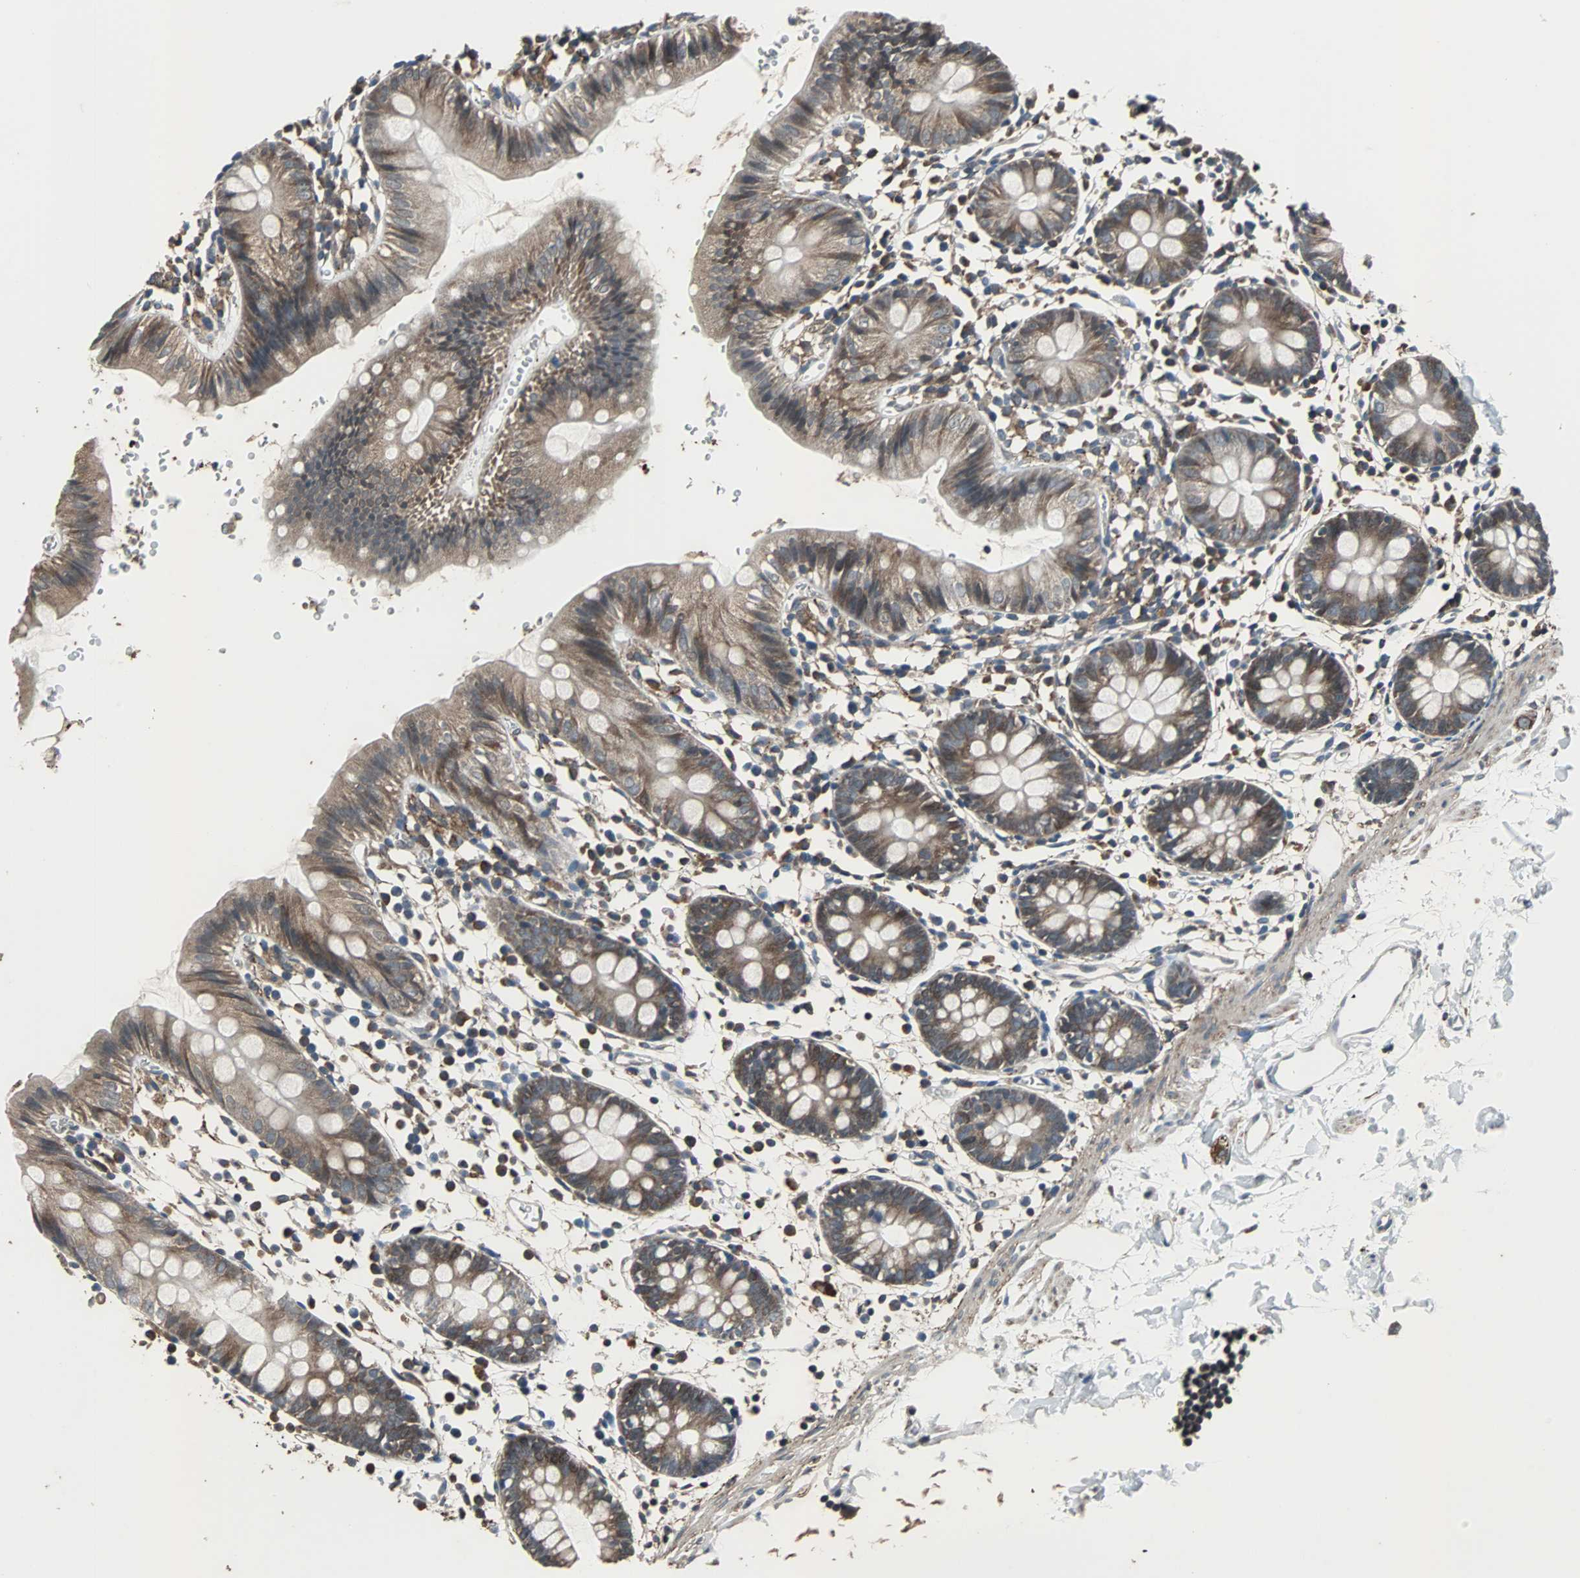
{"staining": {"intensity": "negative", "quantity": "none", "location": "none"}, "tissue": "colon", "cell_type": "Endothelial cells", "image_type": "normal", "snomed": [{"axis": "morphology", "description": "Normal tissue, NOS"}, {"axis": "topography", "description": "Colon"}], "caption": "Immunohistochemistry (IHC) photomicrograph of normal colon stained for a protein (brown), which reveals no expression in endothelial cells. (DAB (3,3'-diaminobenzidine) immunohistochemistry, high magnification).", "gene": "SOS1", "patient": {"sex": "male", "age": 14}}